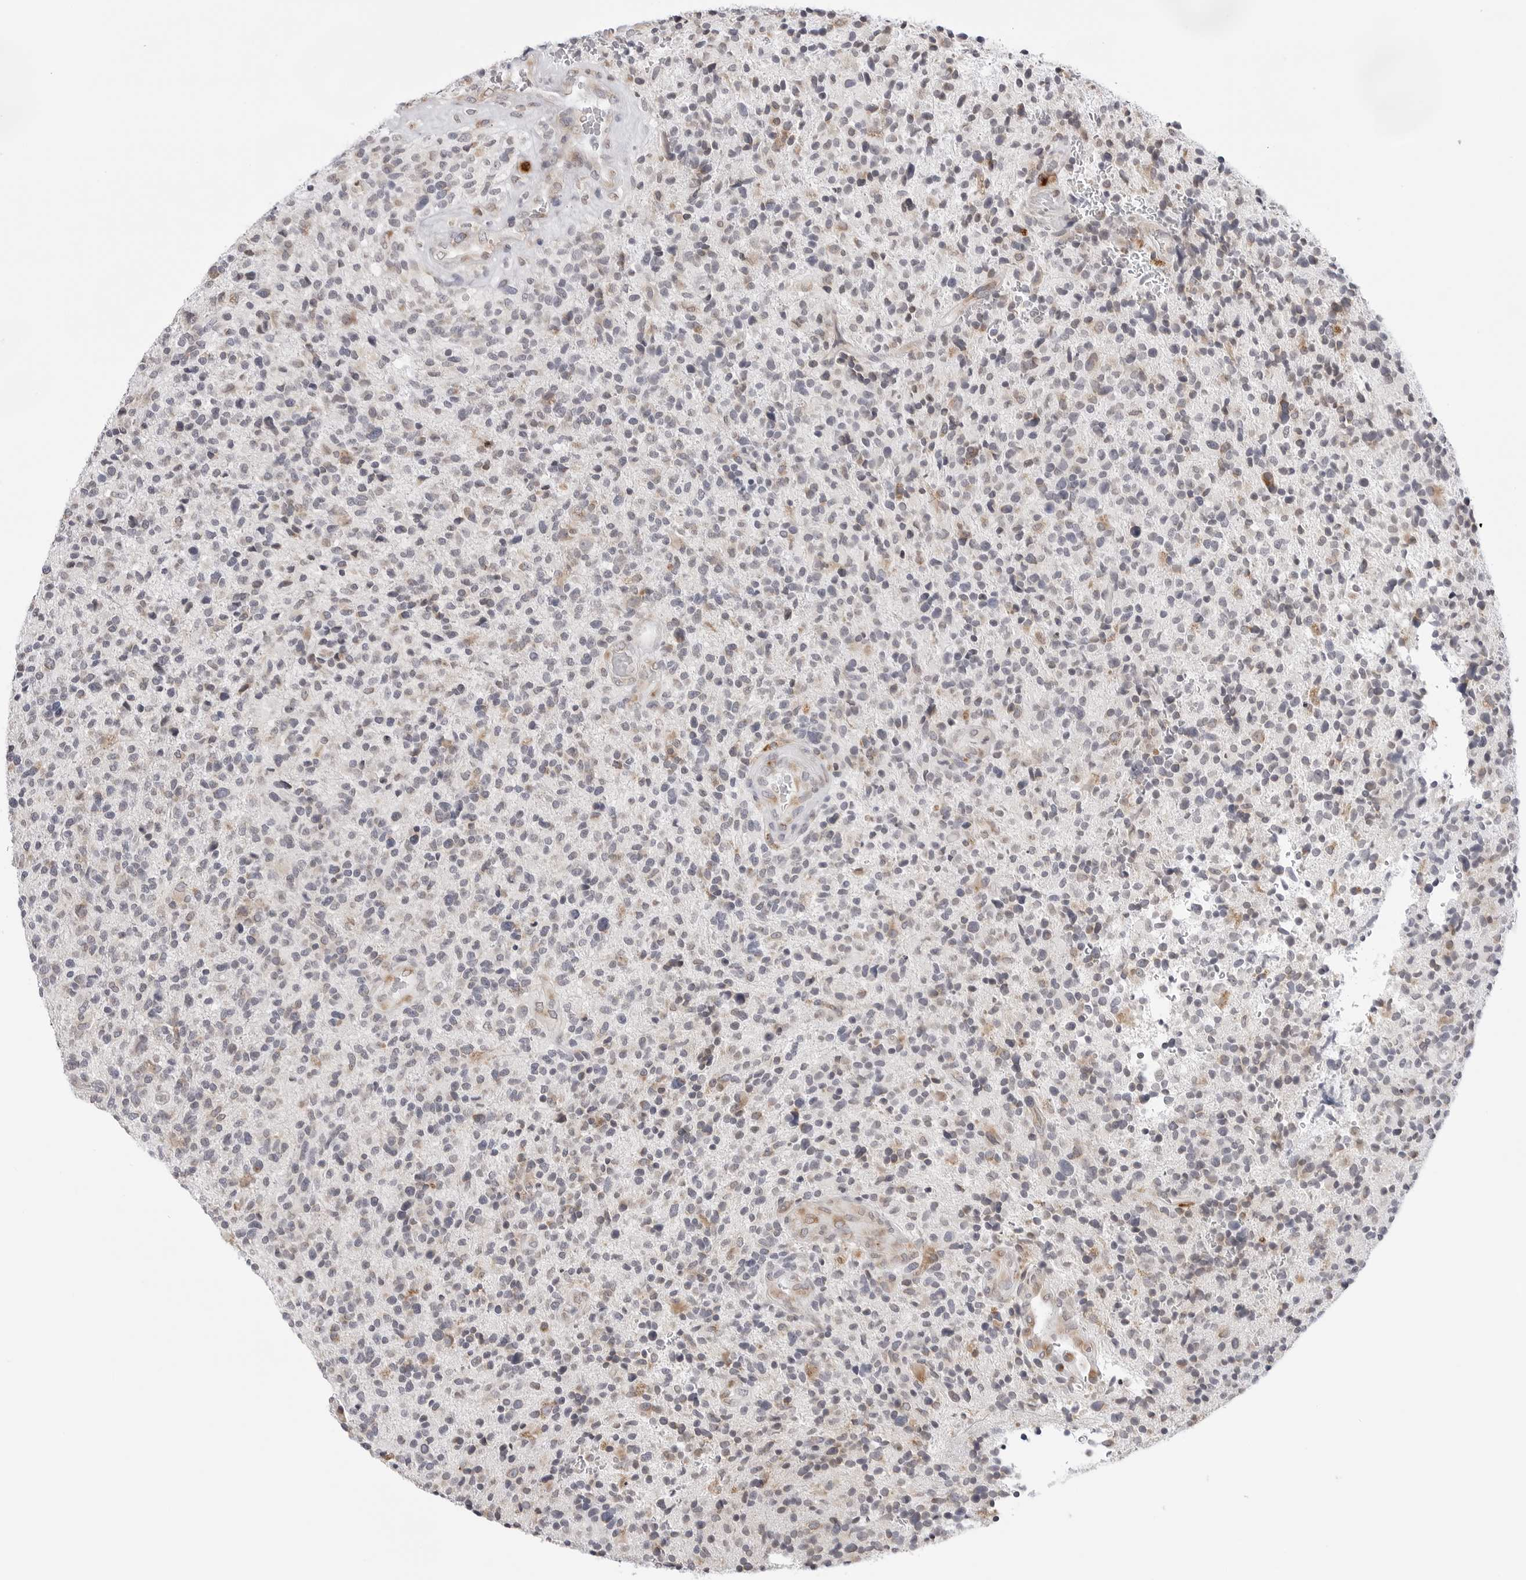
{"staining": {"intensity": "moderate", "quantity": "<25%", "location": "cytoplasmic/membranous"}, "tissue": "glioma", "cell_type": "Tumor cells", "image_type": "cancer", "snomed": [{"axis": "morphology", "description": "Glioma, malignant, High grade"}, {"axis": "topography", "description": "Brain"}], "caption": "DAB immunohistochemical staining of human malignant glioma (high-grade) displays moderate cytoplasmic/membranous protein staining in about <25% of tumor cells. (Stains: DAB (3,3'-diaminobenzidine) in brown, nuclei in blue, Microscopy: brightfield microscopy at high magnification).", "gene": "RPN1", "patient": {"sex": "male", "age": 72}}